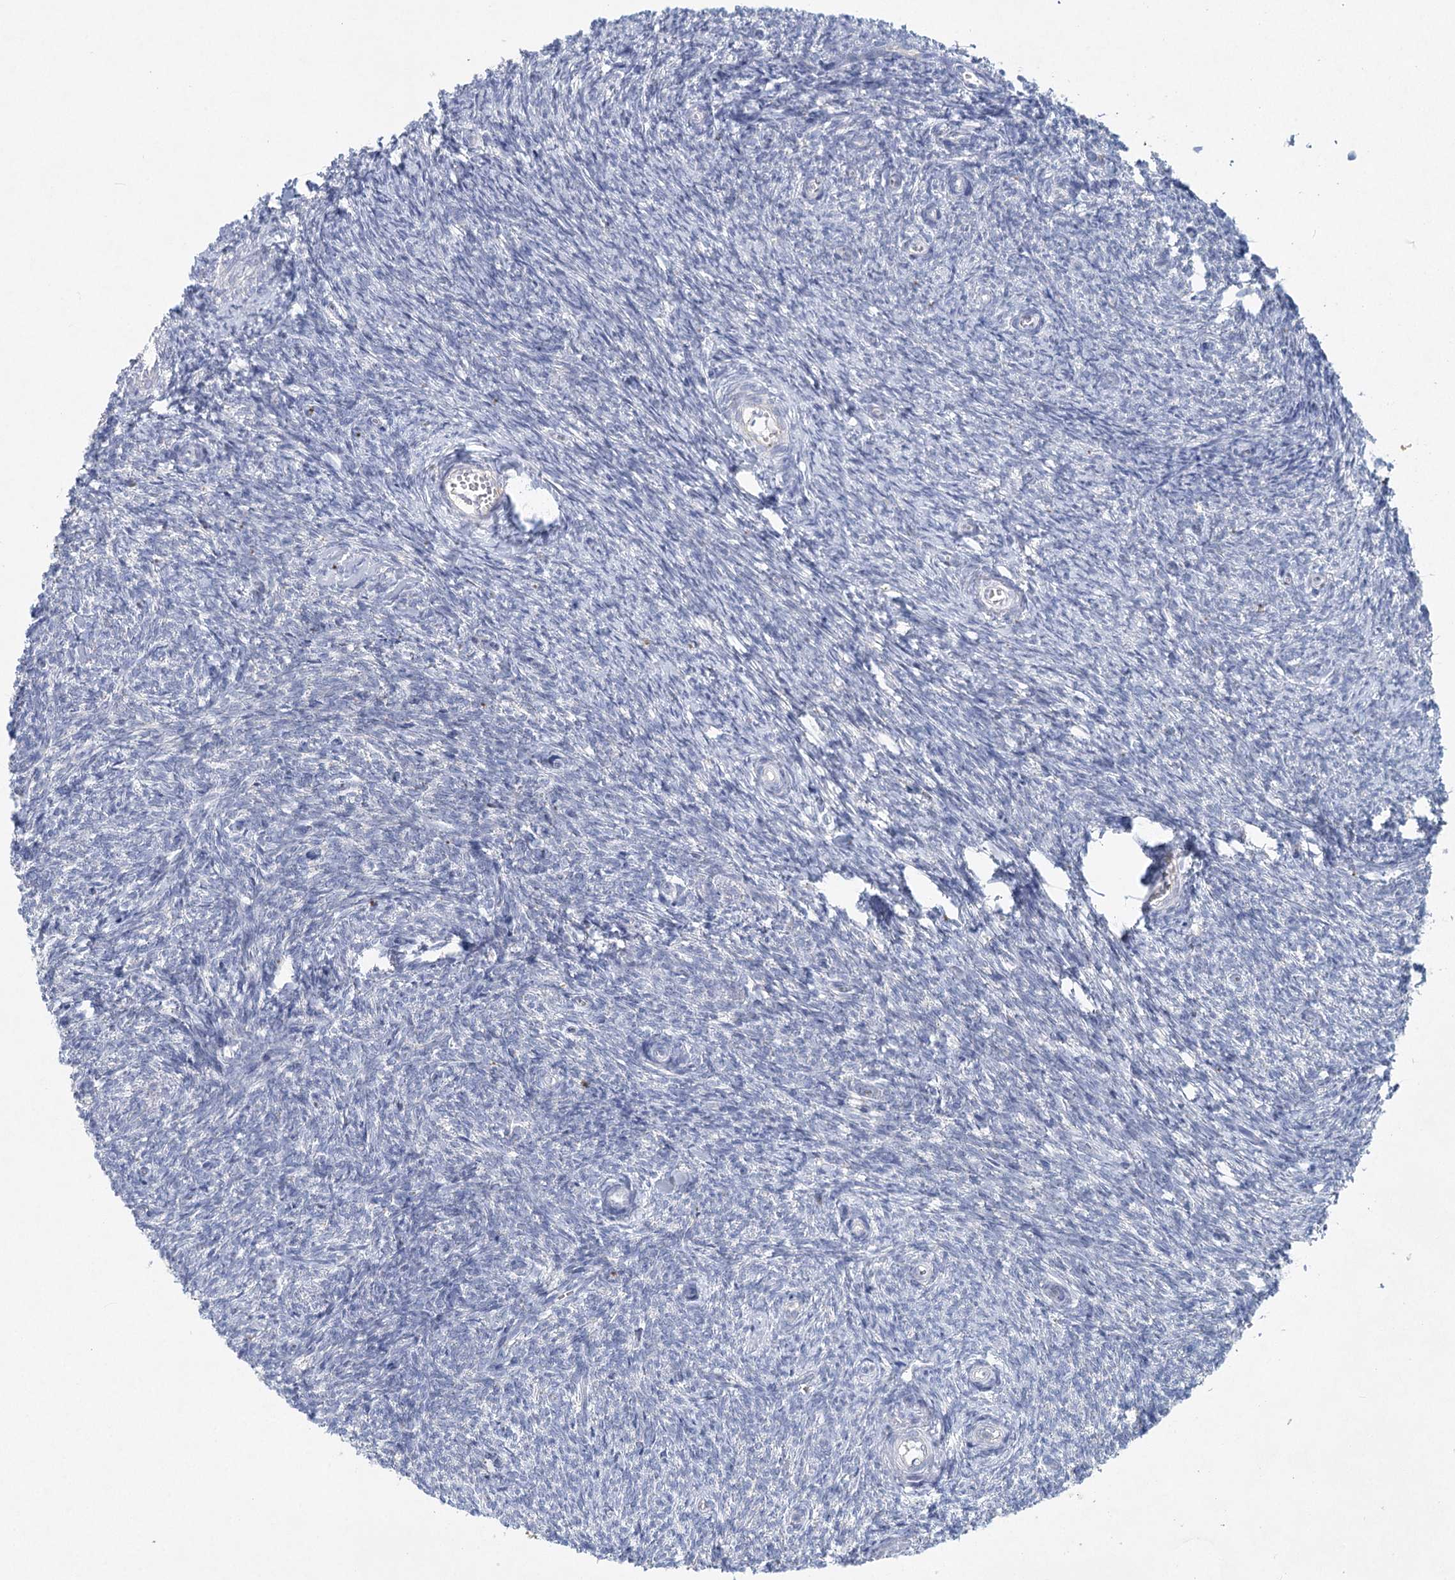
{"staining": {"intensity": "negative", "quantity": "none", "location": "none"}, "tissue": "ovary", "cell_type": "Ovarian stroma cells", "image_type": "normal", "snomed": [{"axis": "morphology", "description": "Normal tissue, NOS"}, {"axis": "topography", "description": "Ovary"}], "caption": "Ovarian stroma cells show no significant positivity in normal ovary. (Stains: DAB immunohistochemistry (IHC) with hematoxylin counter stain, Microscopy: brightfield microscopy at high magnification).", "gene": "XPO6", "patient": {"sex": "female", "age": 44}}